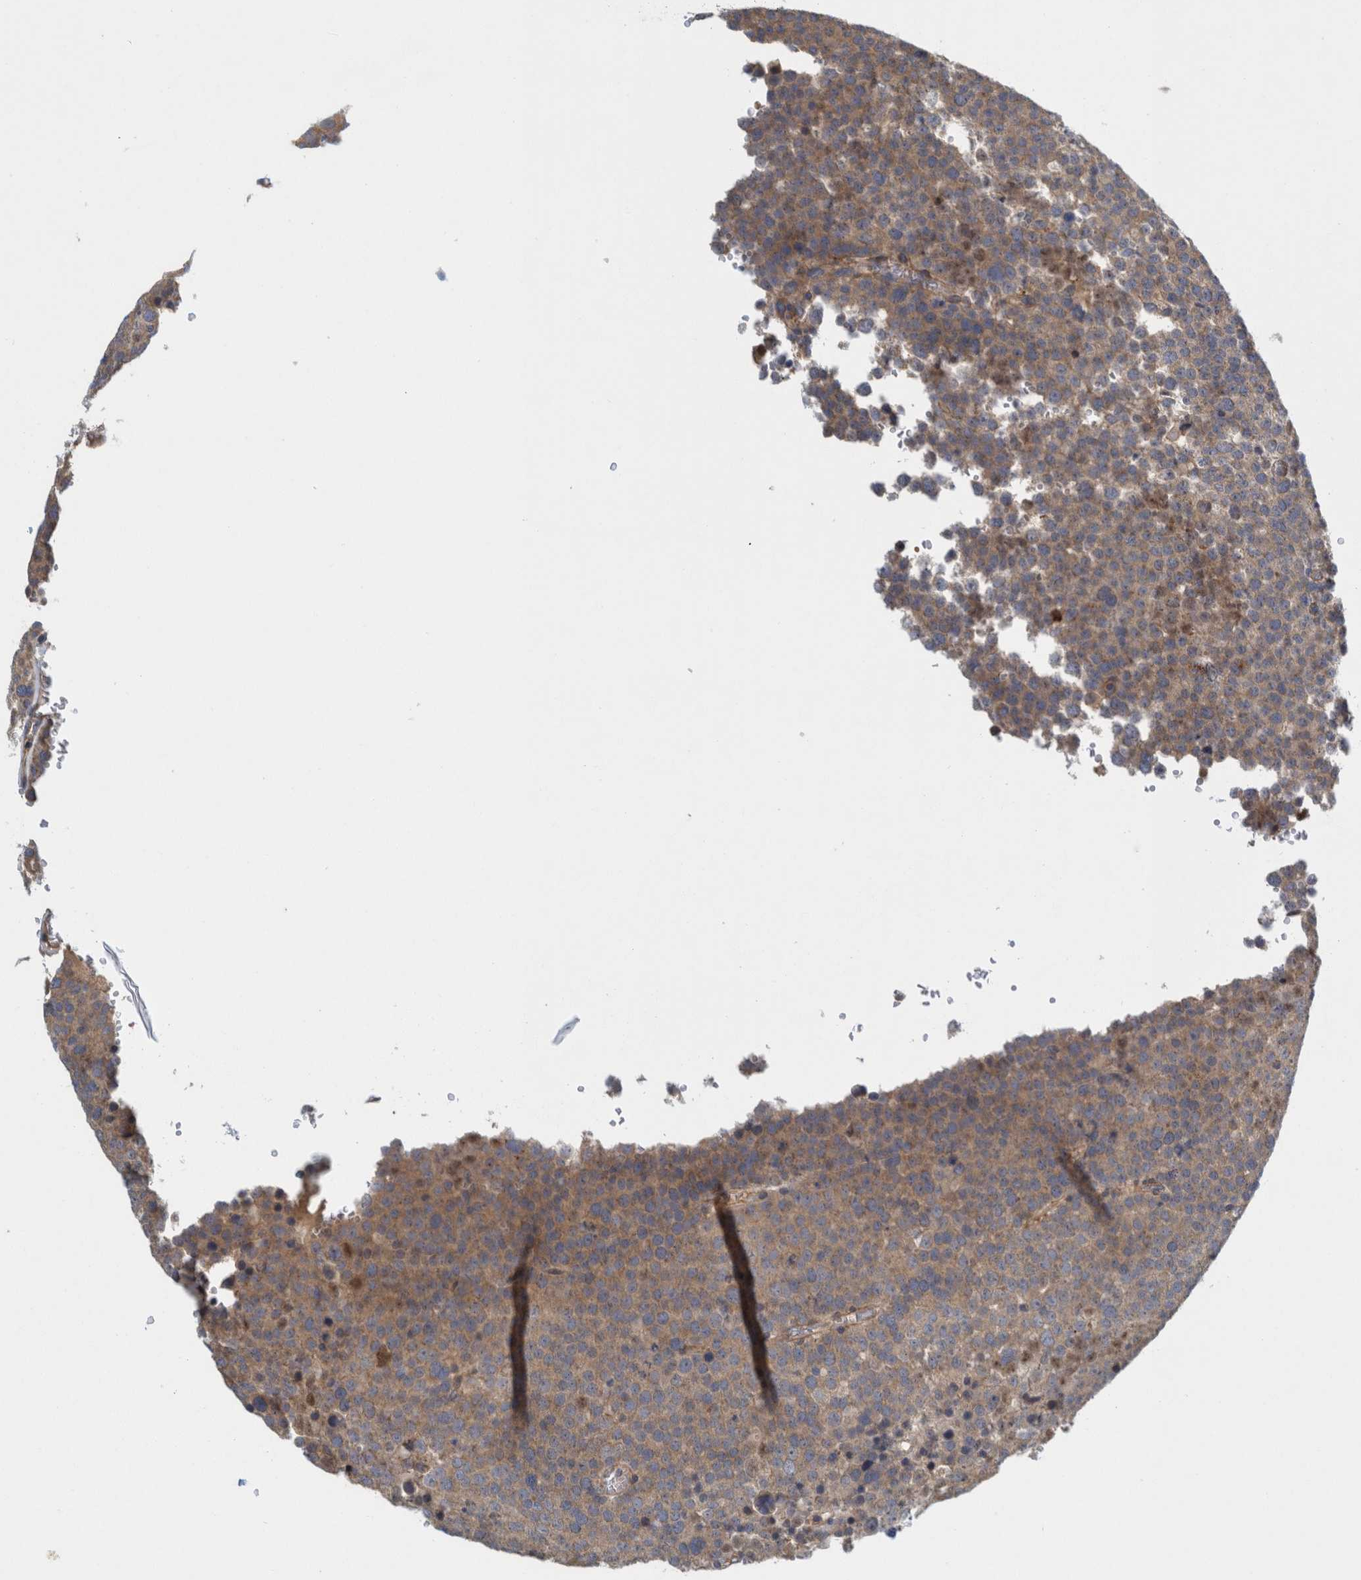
{"staining": {"intensity": "moderate", "quantity": ">75%", "location": "cytoplasmic/membranous"}, "tissue": "testis cancer", "cell_type": "Tumor cells", "image_type": "cancer", "snomed": [{"axis": "morphology", "description": "Seminoma, NOS"}, {"axis": "topography", "description": "Testis"}], "caption": "Immunohistochemistry (IHC) staining of testis cancer (seminoma), which exhibits medium levels of moderate cytoplasmic/membranous staining in approximately >75% of tumor cells indicating moderate cytoplasmic/membranous protein expression. The staining was performed using DAB (brown) for protein detection and nuclei were counterstained in hematoxylin (blue).", "gene": "ZNF324B", "patient": {"sex": "male", "age": 71}}